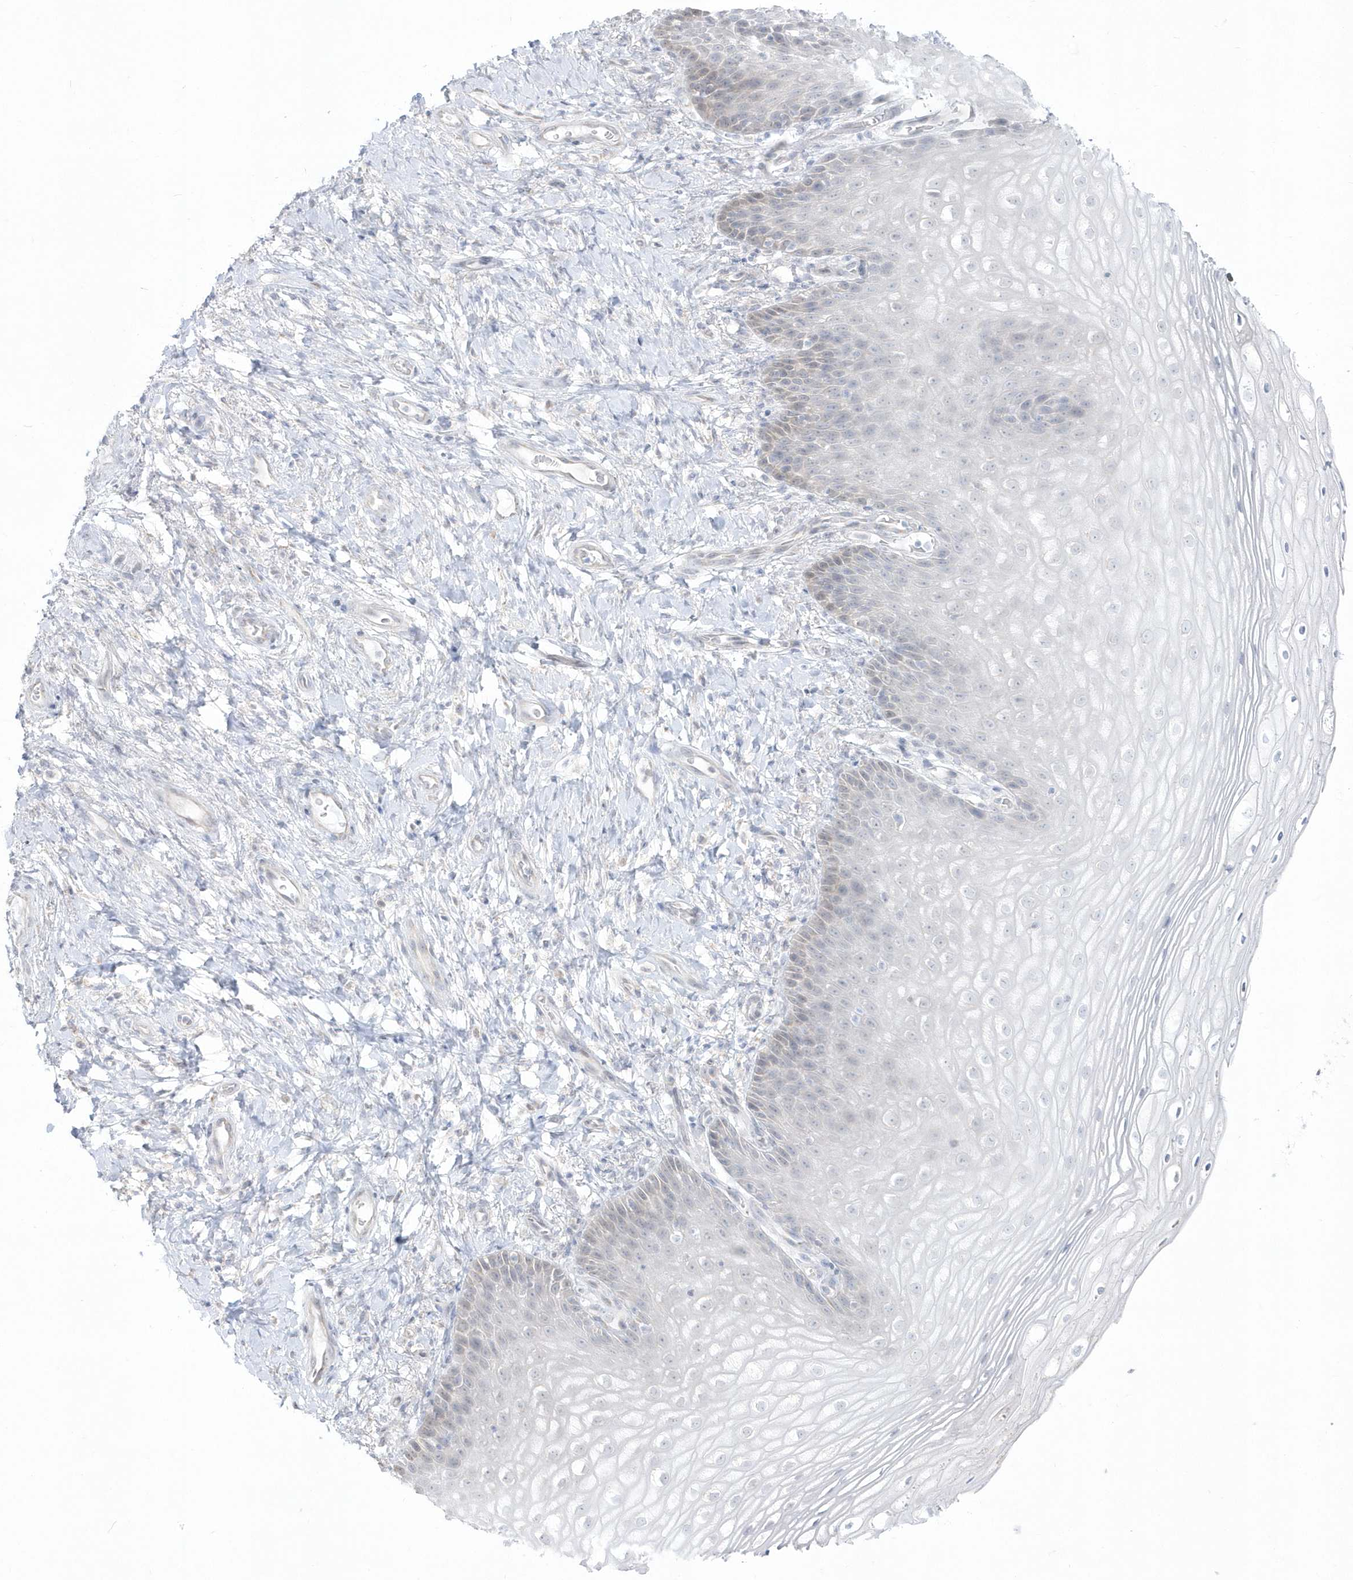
{"staining": {"intensity": "negative", "quantity": "none", "location": "none"}, "tissue": "vagina", "cell_type": "Squamous epithelial cells", "image_type": "normal", "snomed": [{"axis": "morphology", "description": "Normal tissue, NOS"}, {"axis": "topography", "description": "Vagina"}], "caption": "Photomicrograph shows no significant protein staining in squamous epithelial cells of unremarkable vagina. (DAB immunohistochemistry, high magnification).", "gene": "PCBD1", "patient": {"sex": "female", "age": 60}}